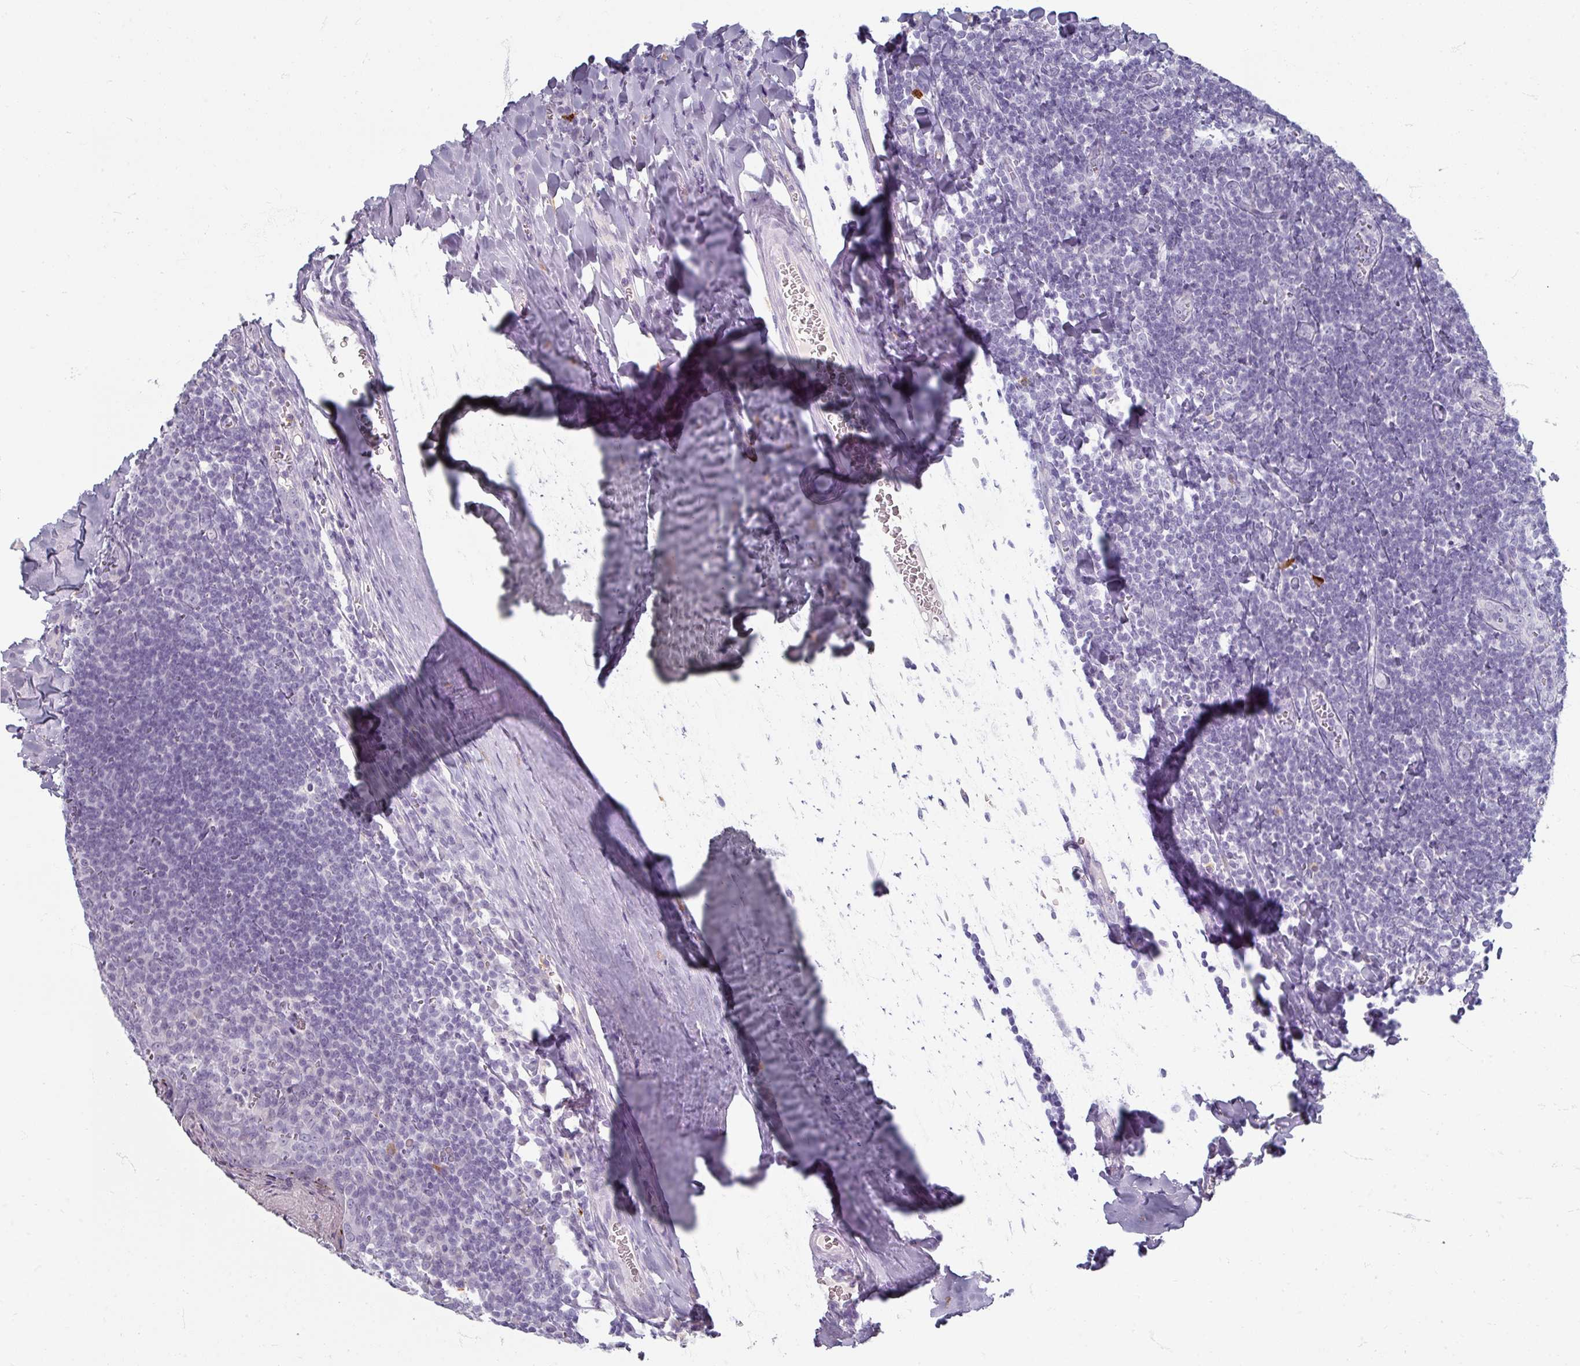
{"staining": {"intensity": "negative", "quantity": "none", "location": "none"}, "tissue": "tonsil", "cell_type": "Germinal center cells", "image_type": "normal", "snomed": [{"axis": "morphology", "description": "Normal tissue, NOS"}, {"axis": "topography", "description": "Tonsil"}], "caption": "DAB (3,3'-diaminobenzidine) immunohistochemical staining of normal tonsil demonstrates no significant positivity in germinal center cells.", "gene": "ZNF878", "patient": {"sex": "male", "age": 27}}